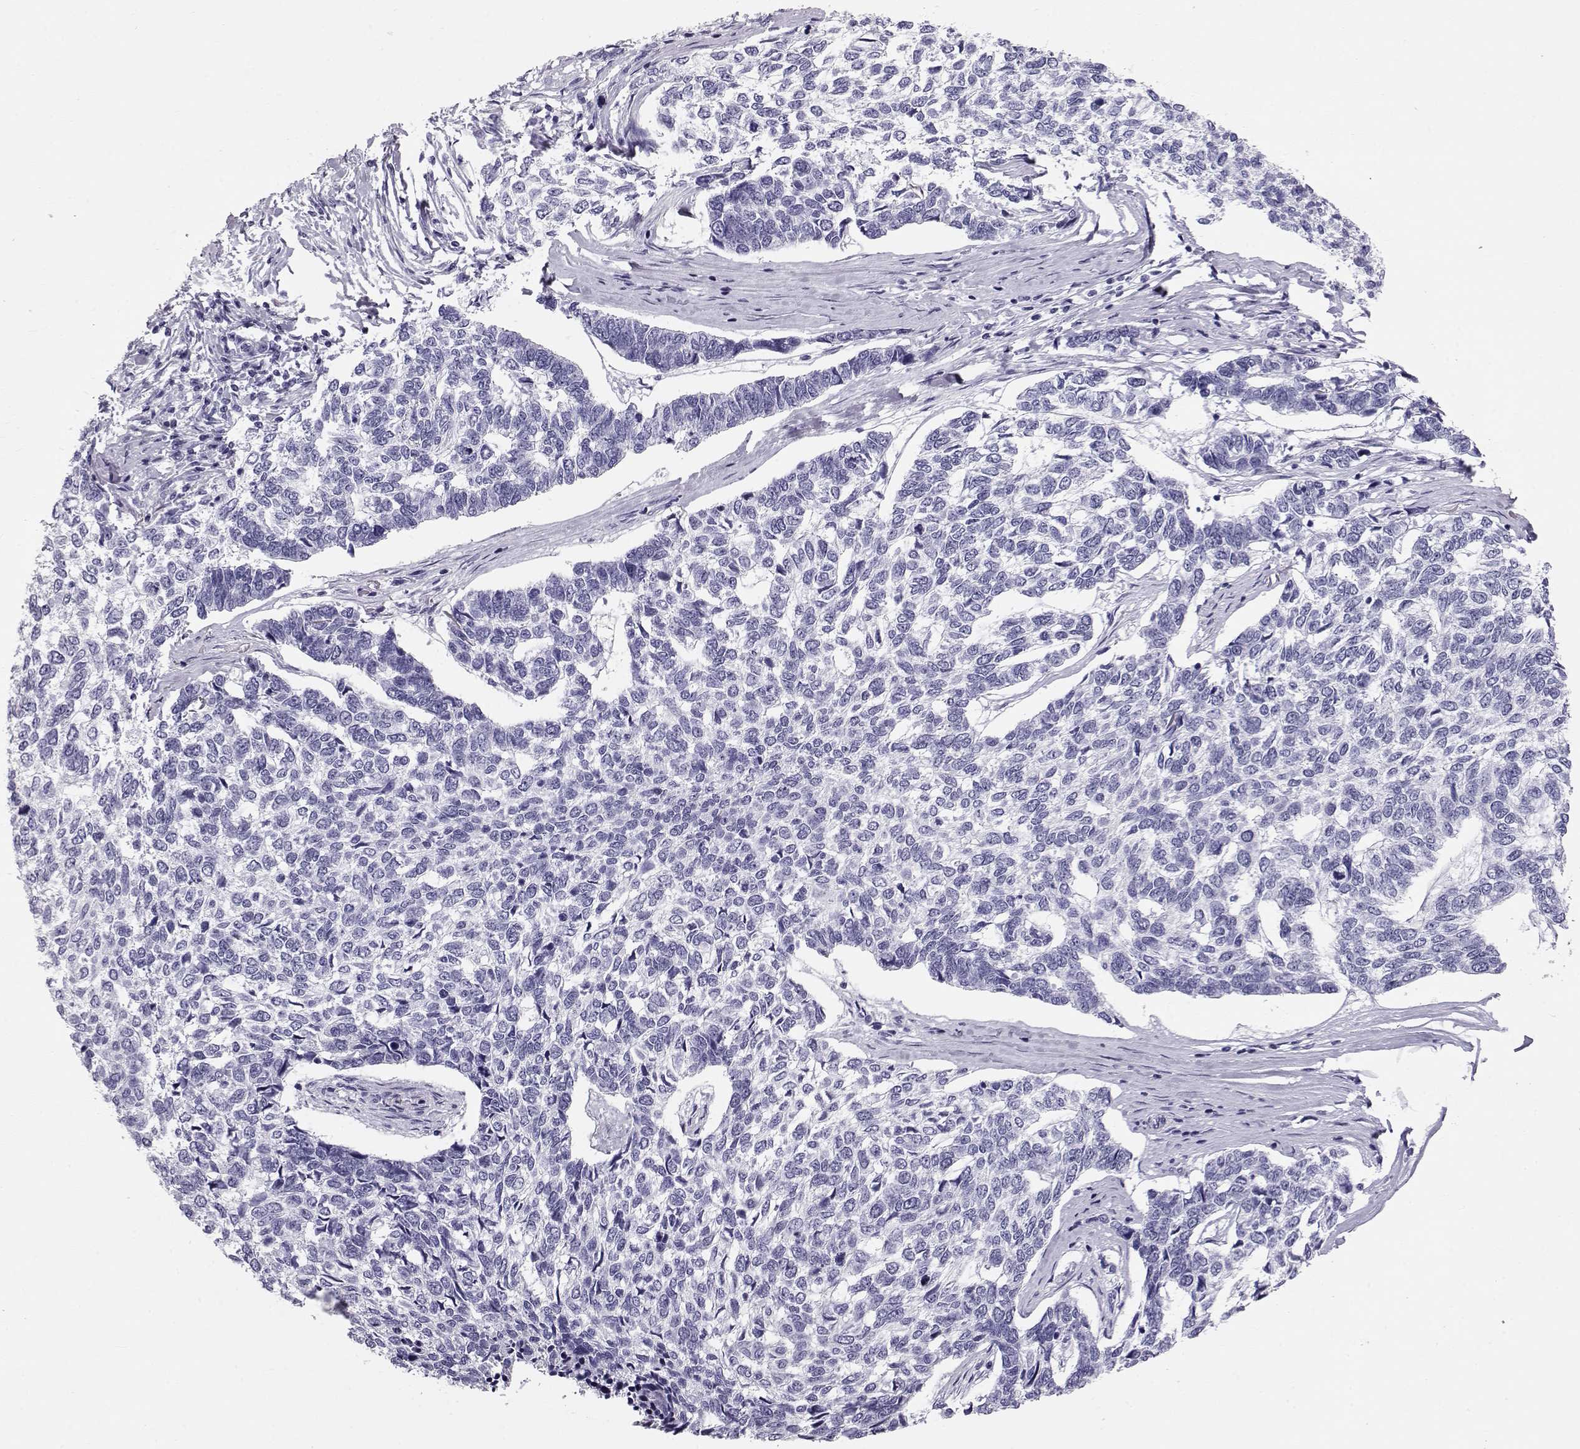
{"staining": {"intensity": "negative", "quantity": "none", "location": "none"}, "tissue": "skin cancer", "cell_type": "Tumor cells", "image_type": "cancer", "snomed": [{"axis": "morphology", "description": "Basal cell carcinoma"}, {"axis": "topography", "description": "Skin"}], "caption": "Immunohistochemistry (IHC) photomicrograph of neoplastic tissue: skin basal cell carcinoma stained with DAB (3,3'-diaminobenzidine) reveals no significant protein expression in tumor cells.", "gene": "RD3", "patient": {"sex": "female", "age": 65}}